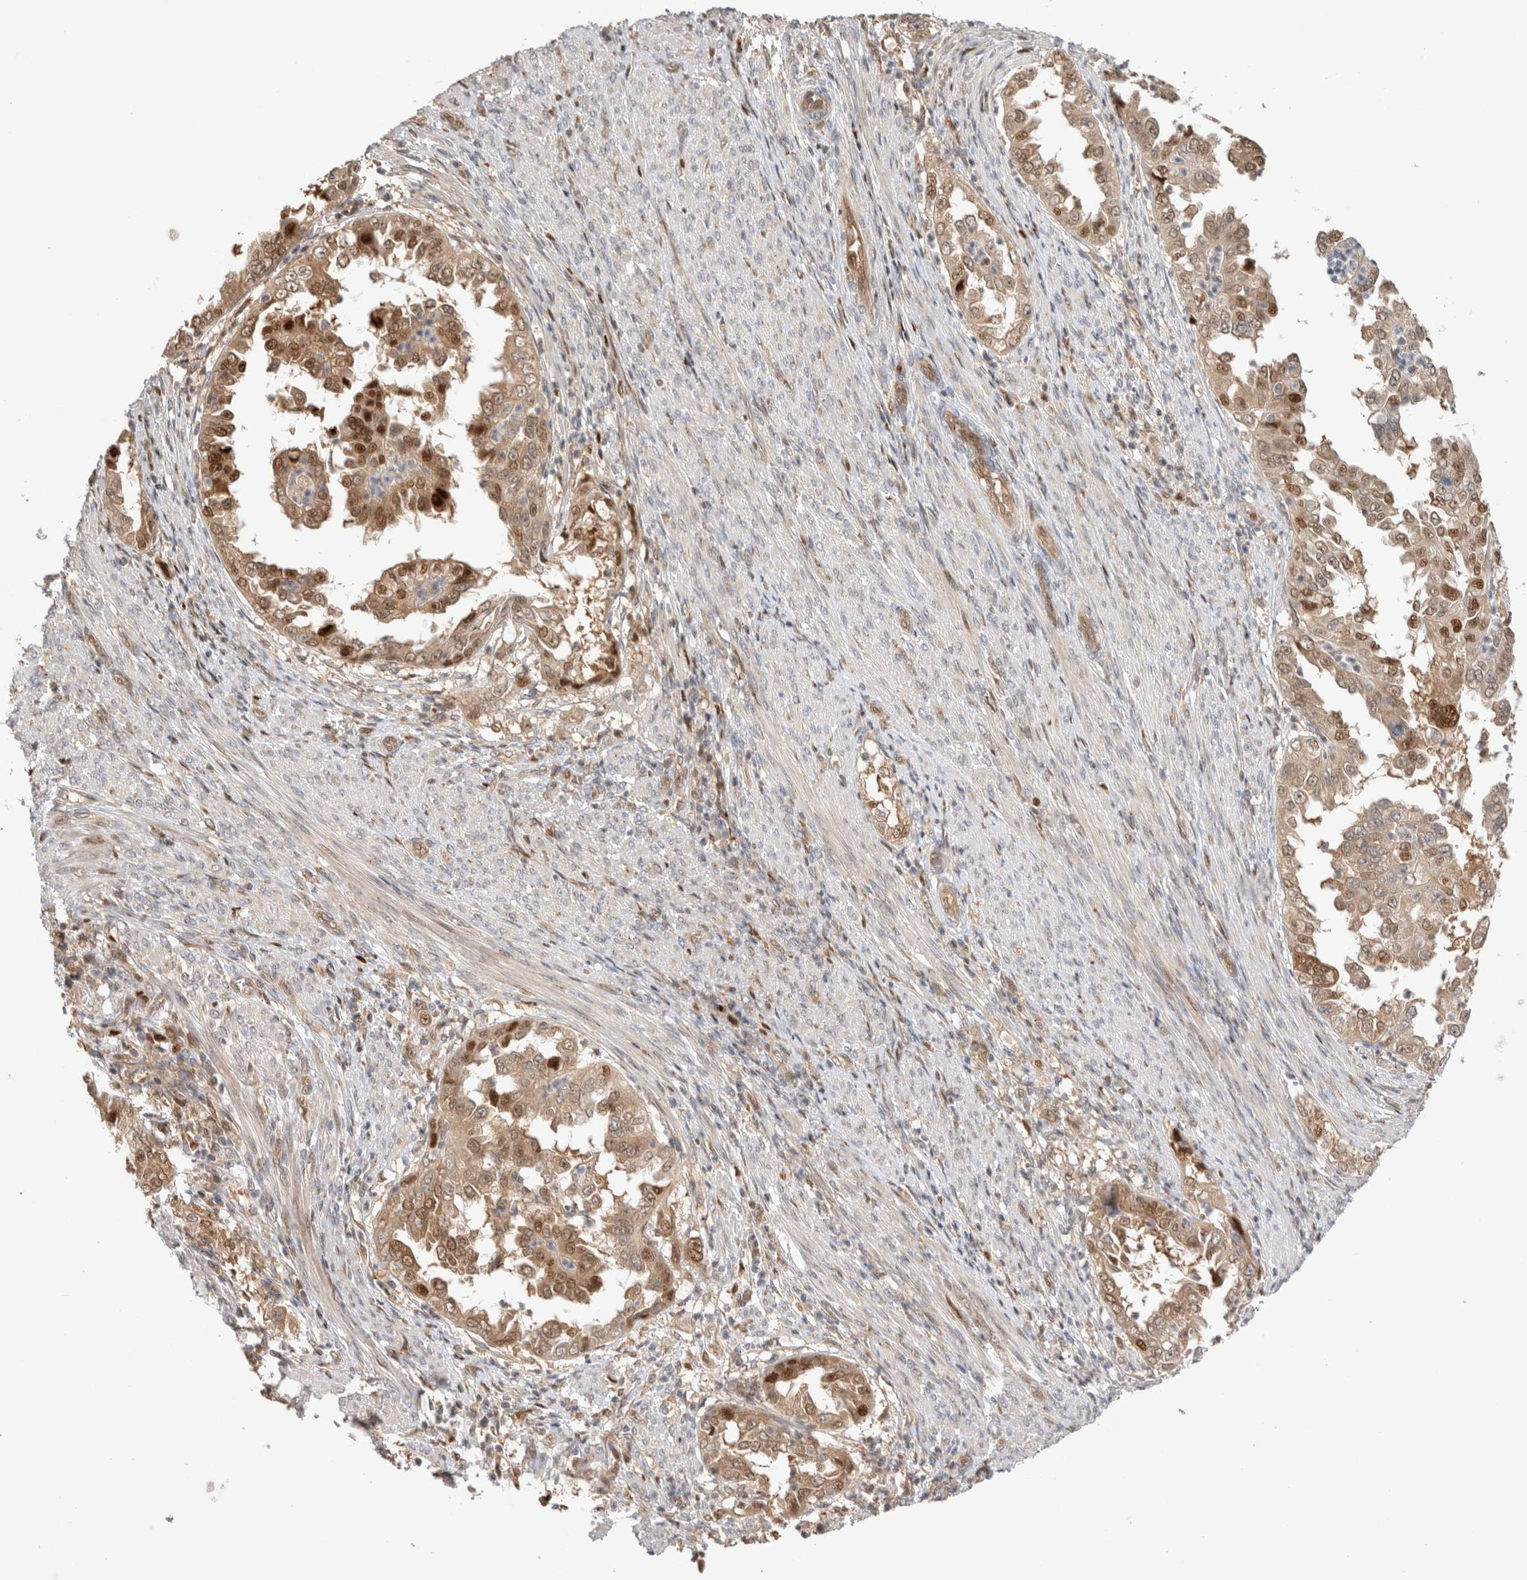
{"staining": {"intensity": "moderate", "quantity": ">75%", "location": "cytoplasmic/membranous,nuclear"}, "tissue": "endometrial cancer", "cell_type": "Tumor cells", "image_type": "cancer", "snomed": [{"axis": "morphology", "description": "Adenocarcinoma, NOS"}, {"axis": "topography", "description": "Endometrium"}], "caption": "A brown stain shows moderate cytoplasmic/membranous and nuclear positivity of a protein in endometrial cancer (adenocarcinoma) tumor cells. The staining was performed using DAB, with brown indicating positive protein expression. Nuclei are stained blue with hematoxylin.", "gene": "OTUD6B", "patient": {"sex": "female", "age": 85}}